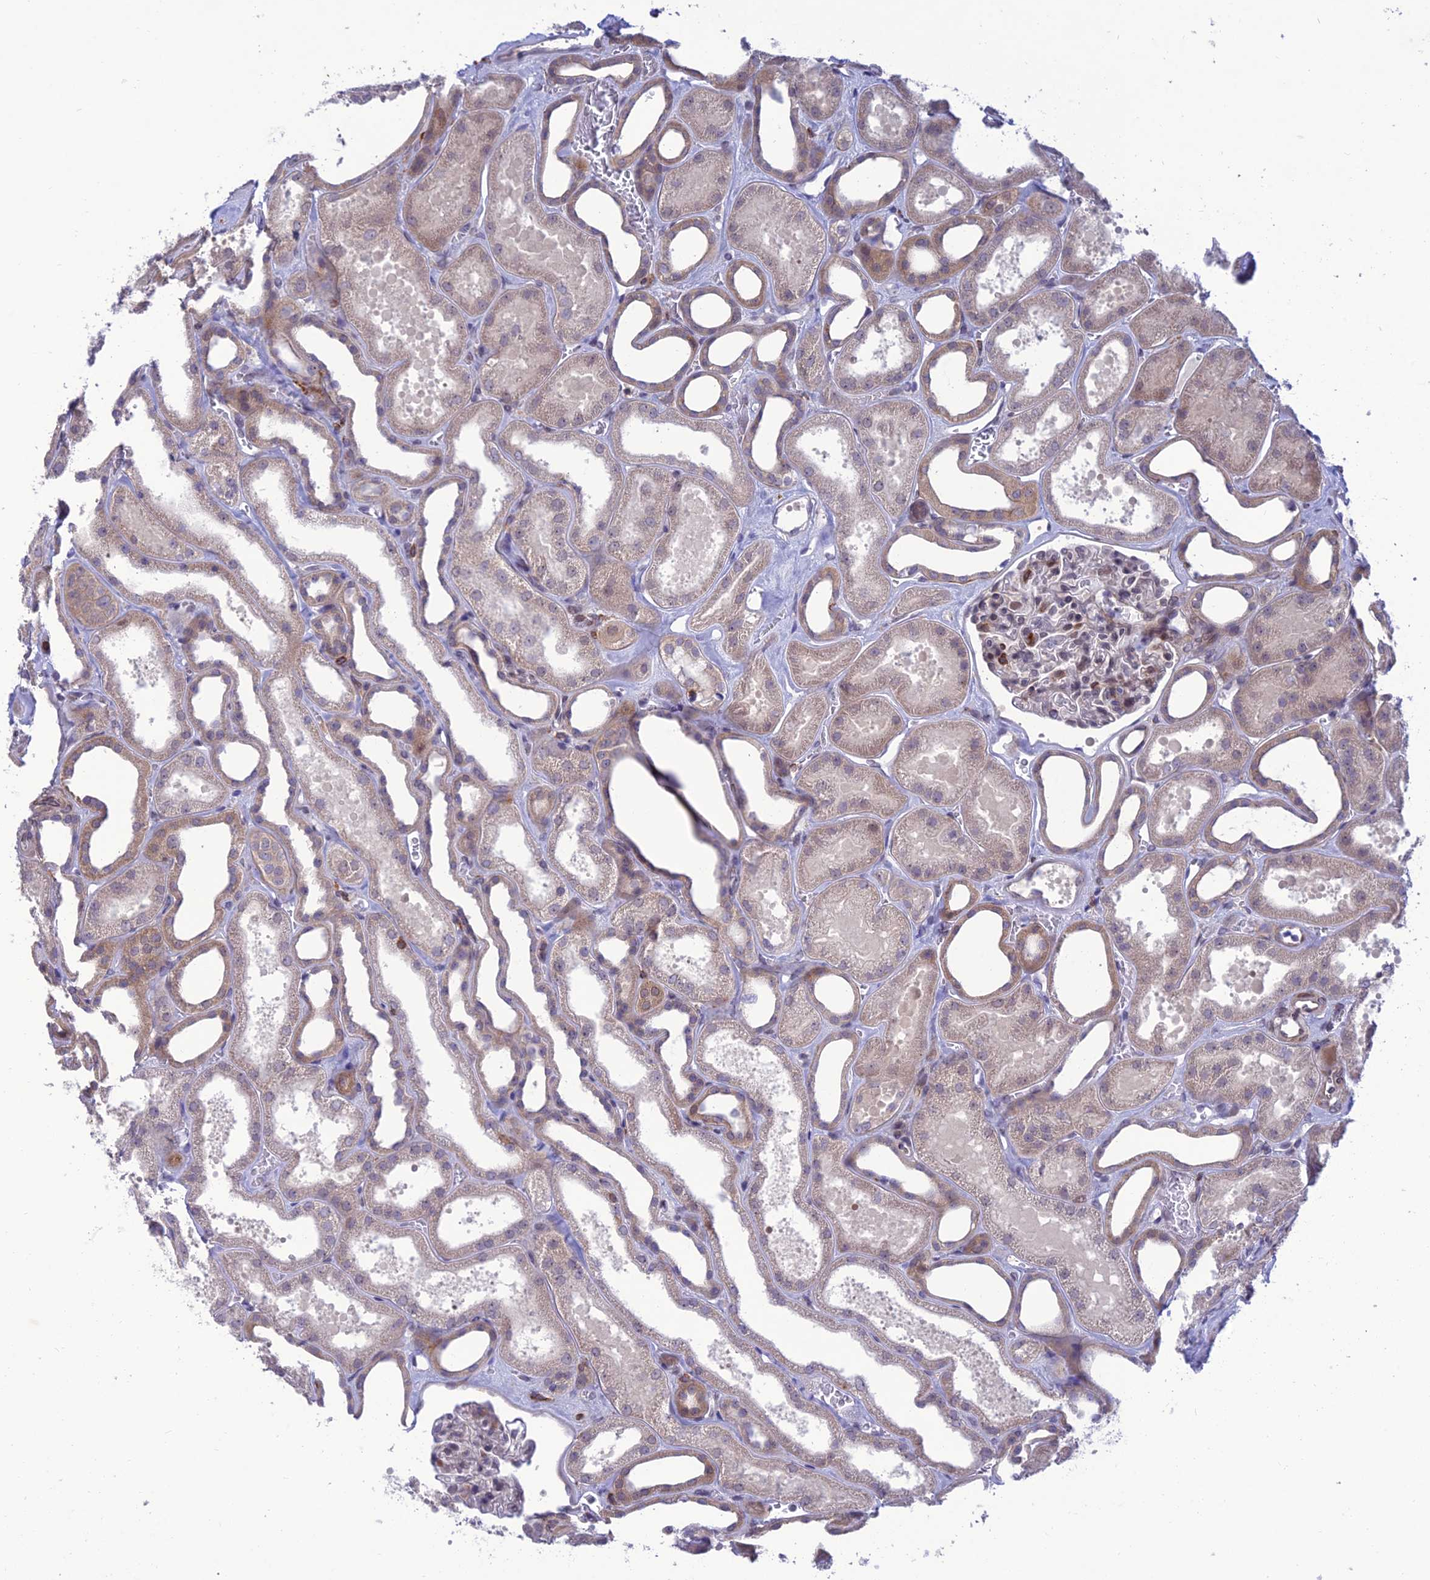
{"staining": {"intensity": "weak", "quantity": "25%-75%", "location": "cytoplasmic/membranous"}, "tissue": "kidney", "cell_type": "Cells in glomeruli", "image_type": "normal", "snomed": [{"axis": "morphology", "description": "Normal tissue, NOS"}, {"axis": "morphology", "description": "Adenocarcinoma, NOS"}, {"axis": "topography", "description": "Kidney"}], "caption": "An immunohistochemistry image of unremarkable tissue is shown. Protein staining in brown labels weak cytoplasmic/membranous positivity in kidney within cells in glomeruli.", "gene": "FAM76A", "patient": {"sex": "female", "age": 68}}